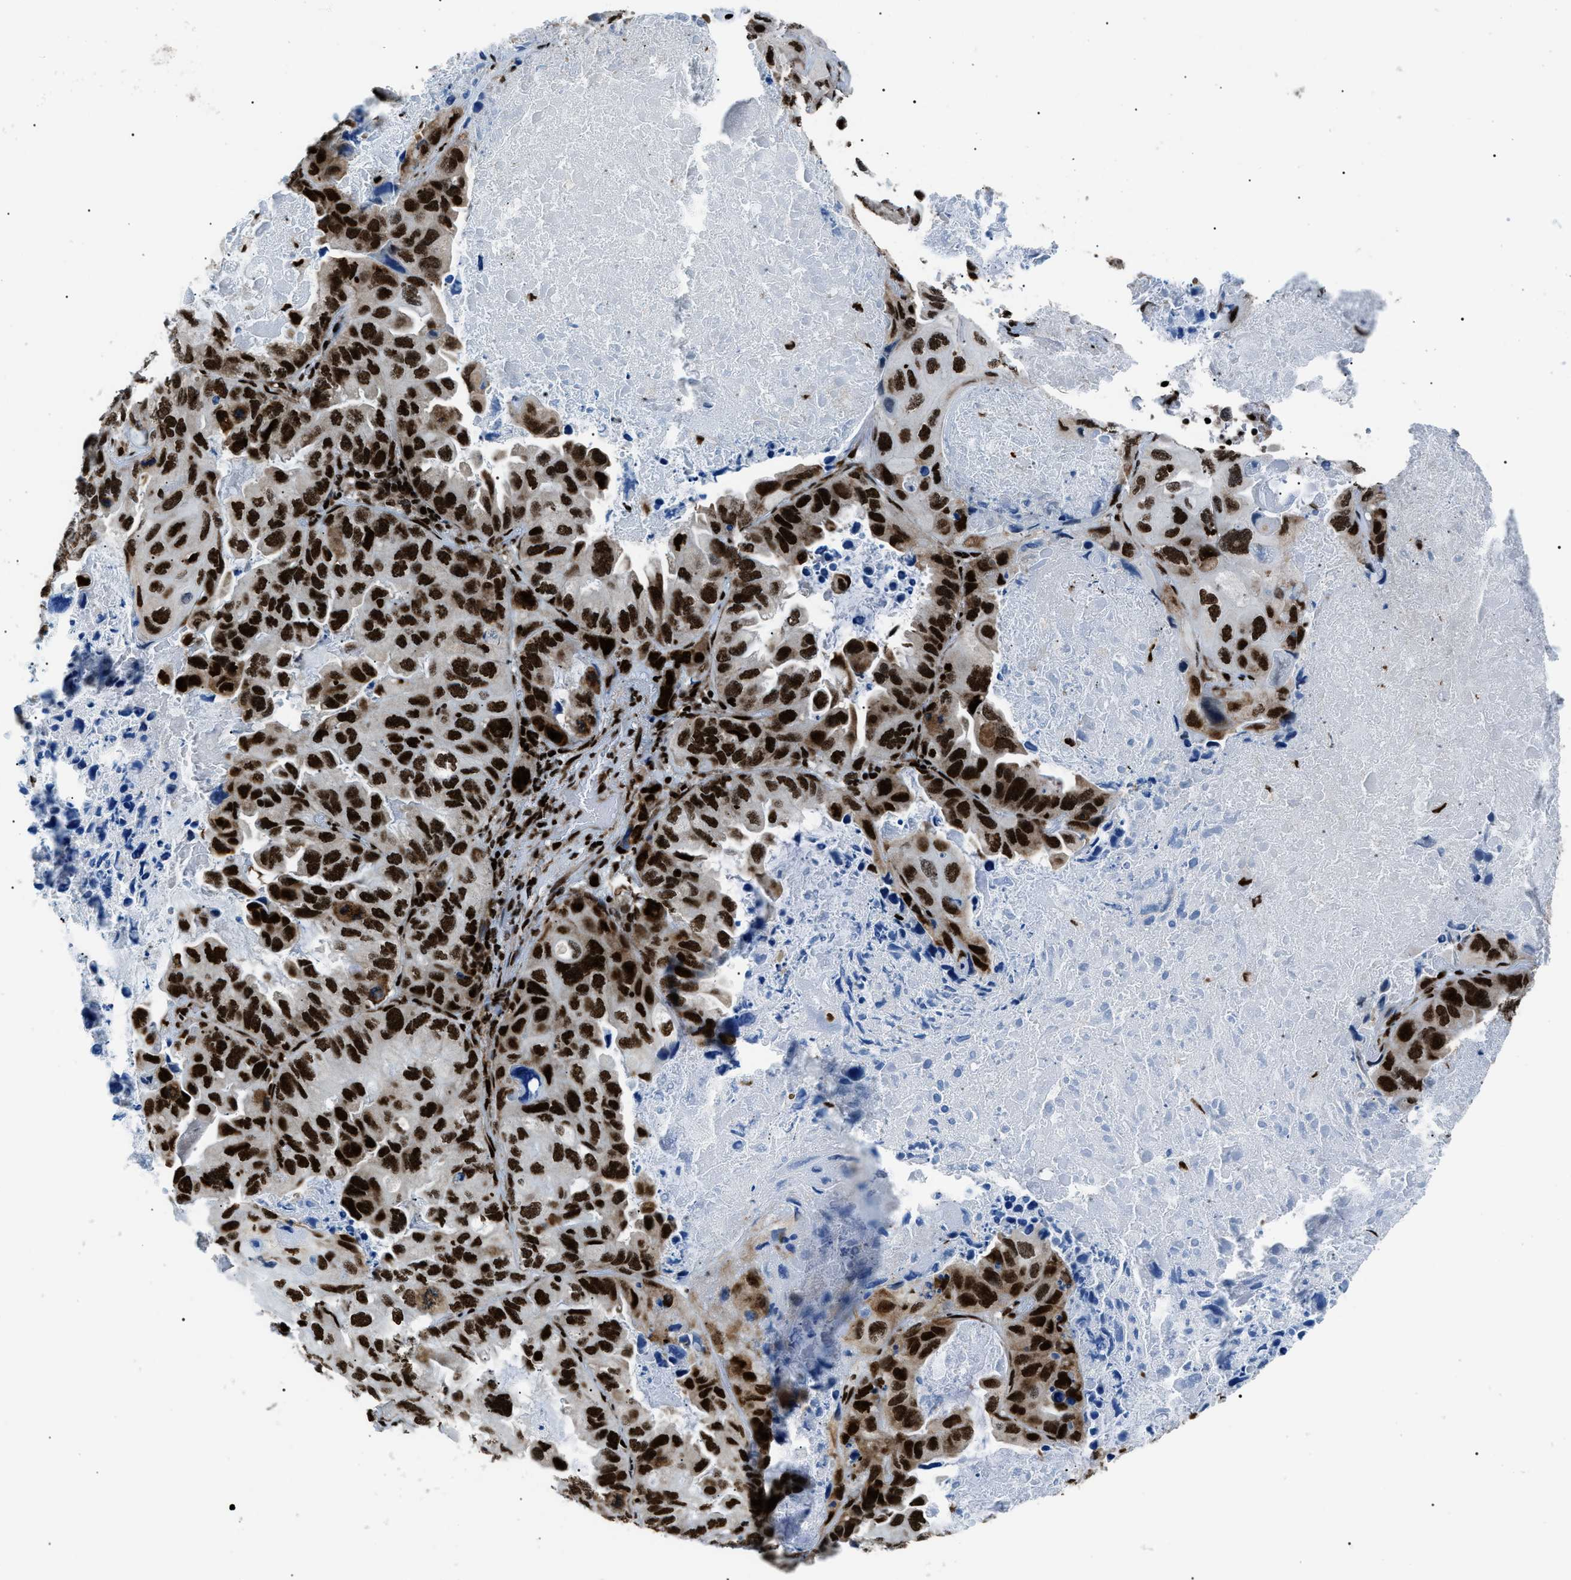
{"staining": {"intensity": "strong", "quantity": ">75%", "location": "nuclear"}, "tissue": "lung cancer", "cell_type": "Tumor cells", "image_type": "cancer", "snomed": [{"axis": "morphology", "description": "Squamous cell carcinoma, NOS"}, {"axis": "topography", "description": "Lung"}], "caption": "Immunohistochemical staining of squamous cell carcinoma (lung) demonstrates strong nuclear protein expression in approximately >75% of tumor cells.", "gene": "HNRNPK", "patient": {"sex": "female", "age": 73}}